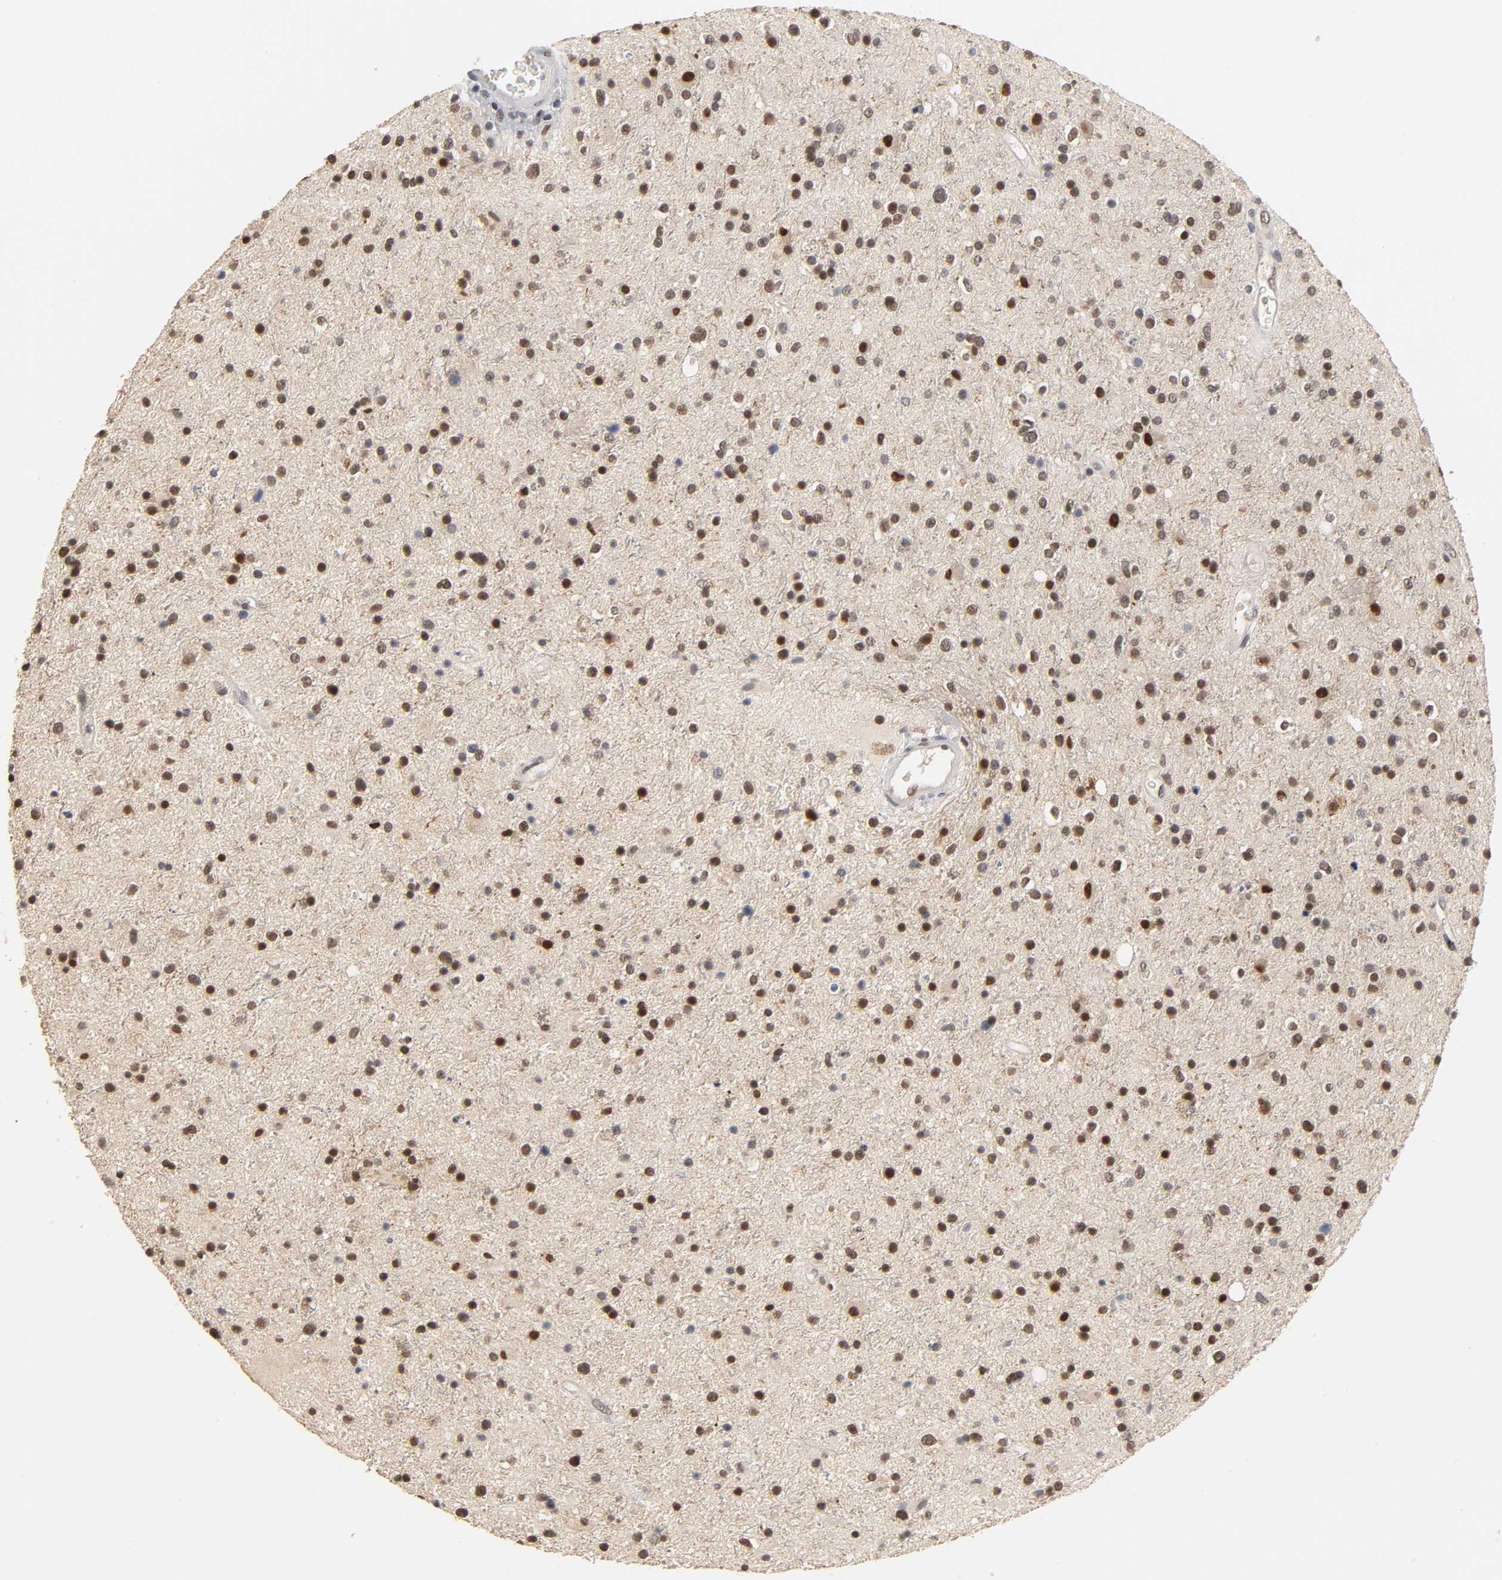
{"staining": {"intensity": "strong", "quantity": ">75%", "location": "nuclear"}, "tissue": "glioma", "cell_type": "Tumor cells", "image_type": "cancer", "snomed": [{"axis": "morphology", "description": "Glioma, malignant, High grade"}, {"axis": "topography", "description": "Brain"}], "caption": "Glioma stained for a protein (brown) shows strong nuclear positive expression in approximately >75% of tumor cells.", "gene": "HTR1E", "patient": {"sex": "male", "age": 33}}